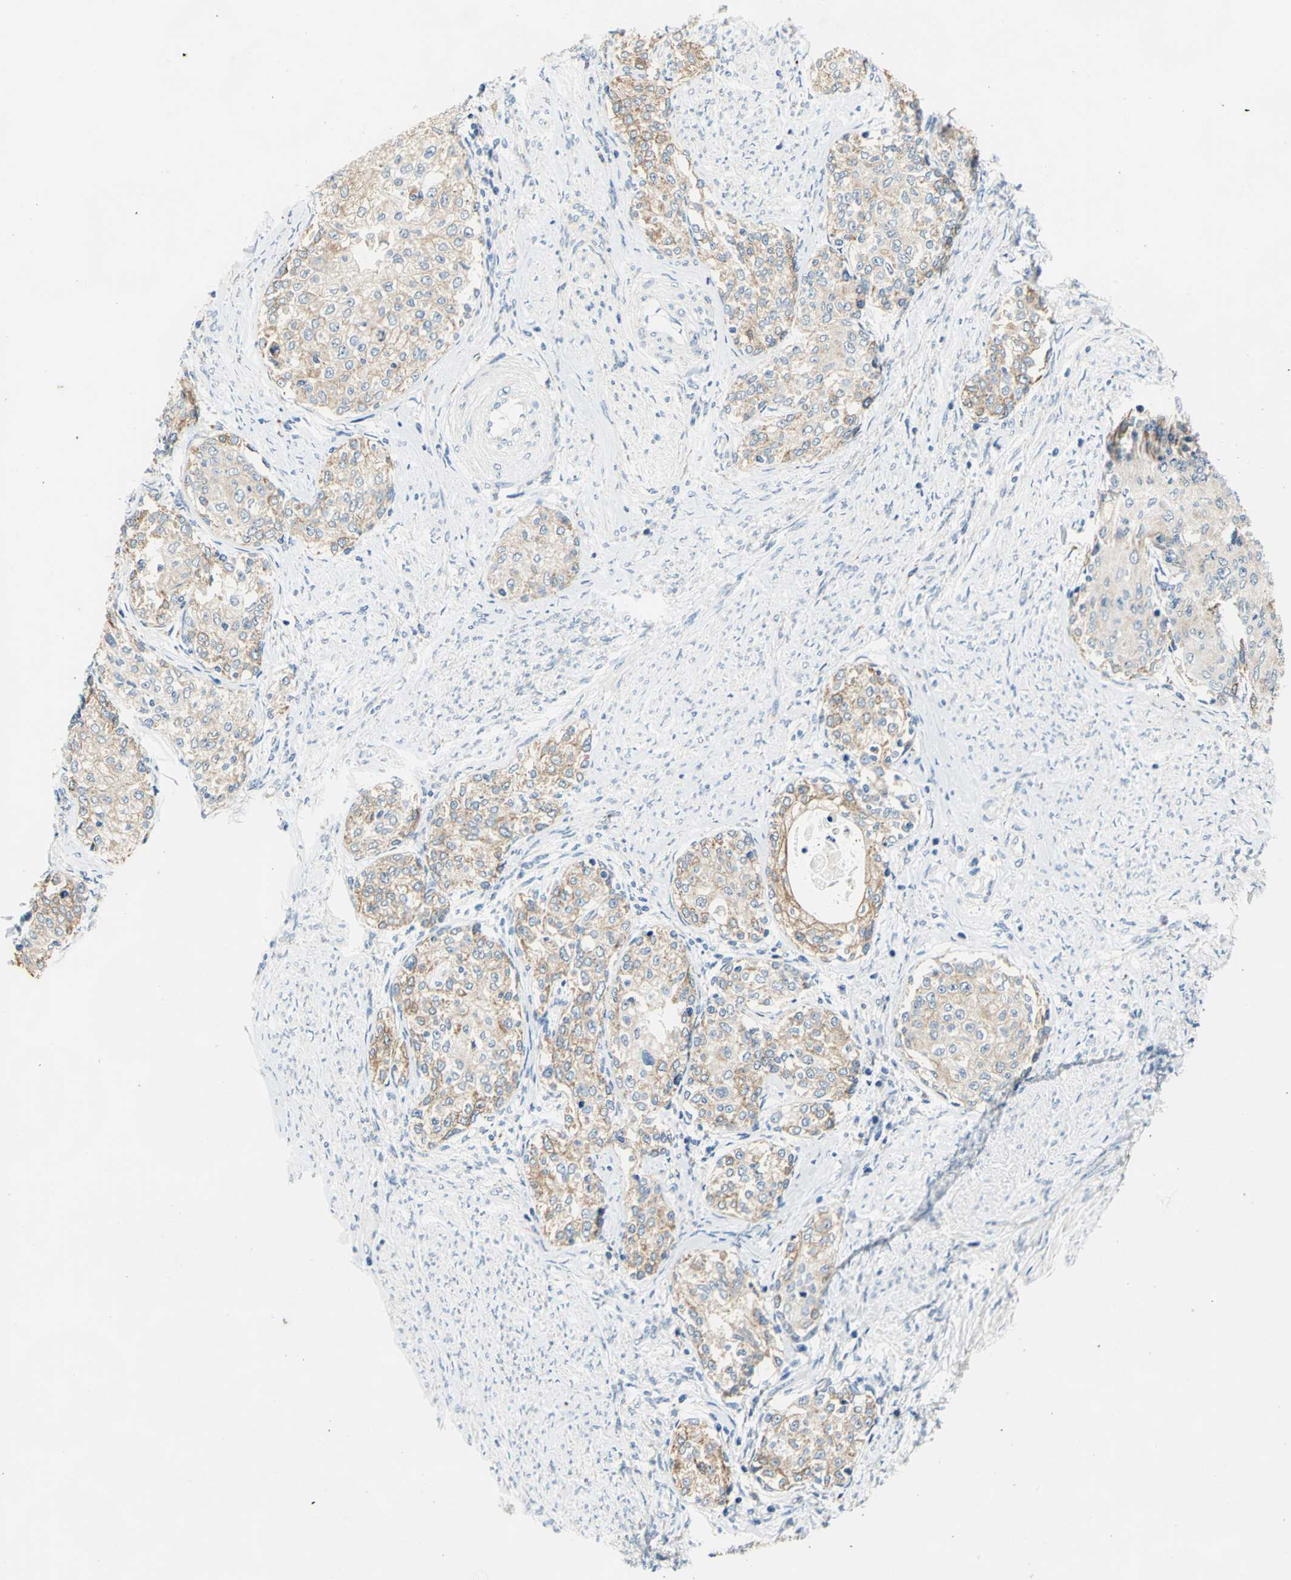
{"staining": {"intensity": "weak", "quantity": ">75%", "location": "cytoplasmic/membranous"}, "tissue": "cervical cancer", "cell_type": "Tumor cells", "image_type": "cancer", "snomed": [{"axis": "morphology", "description": "Squamous cell carcinoma, NOS"}, {"axis": "morphology", "description": "Adenocarcinoma, NOS"}, {"axis": "topography", "description": "Cervix"}], "caption": "The immunohistochemical stain labels weak cytoplasmic/membranous staining in tumor cells of cervical cancer tissue.", "gene": "RASD2", "patient": {"sex": "female", "age": 52}}